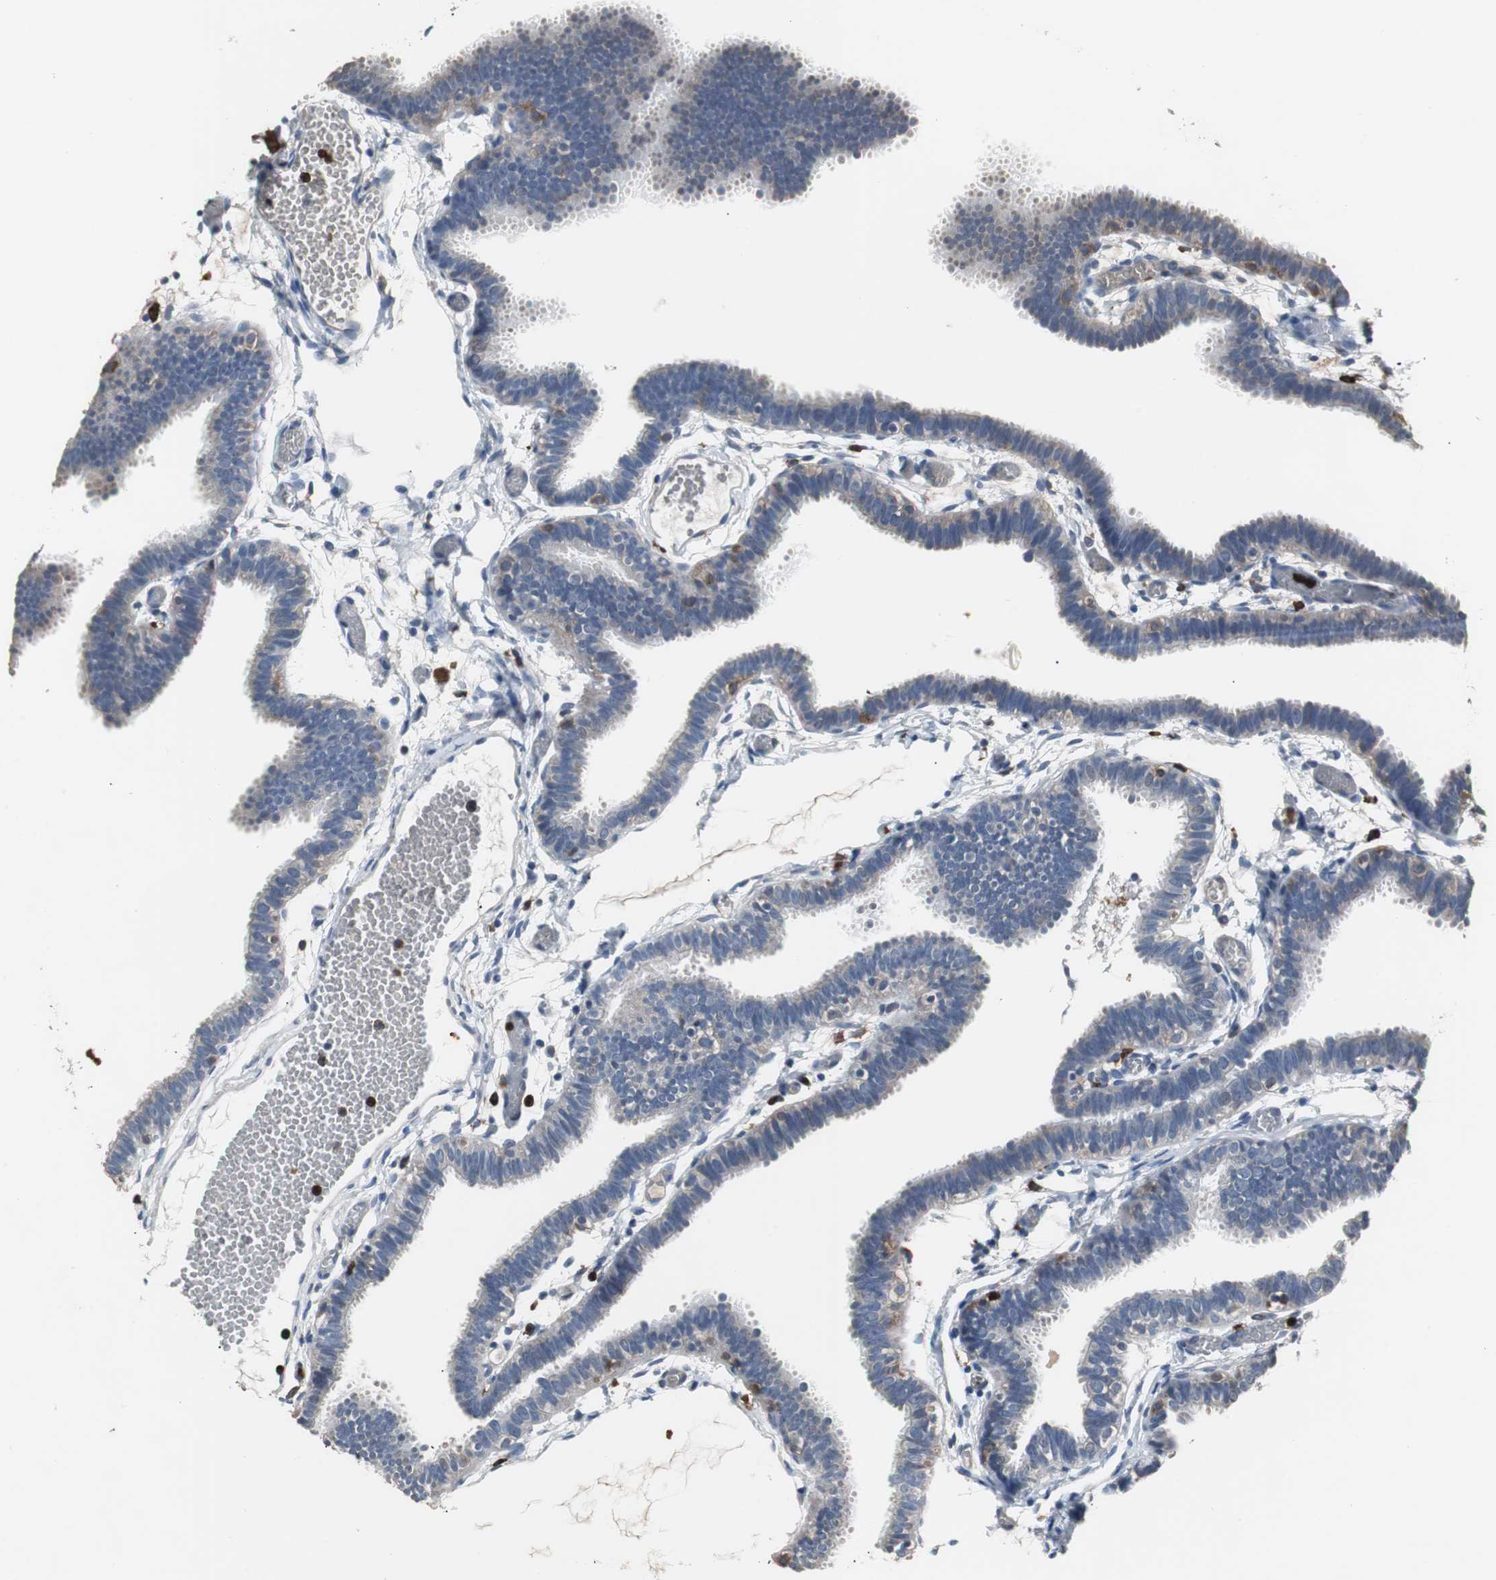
{"staining": {"intensity": "weak", "quantity": "25%-75%", "location": "cytoplasmic/membranous"}, "tissue": "fallopian tube", "cell_type": "Glandular cells", "image_type": "normal", "snomed": [{"axis": "morphology", "description": "Normal tissue, NOS"}, {"axis": "topography", "description": "Fallopian tube"}], "caption": "Protein expression analysis of unremarkable fallopian tube displays weak cytoplasmic/membranous positivity in approximately 25%-75% of glandular cells. The staining was performed using DAB (3,3'-diaminobenzidine), with brown indicating positive protein expression. Nuclei are stained blue with hematoxylin.", "gene": "NCF2", "patient": {"sex": "female", "age": 29}}